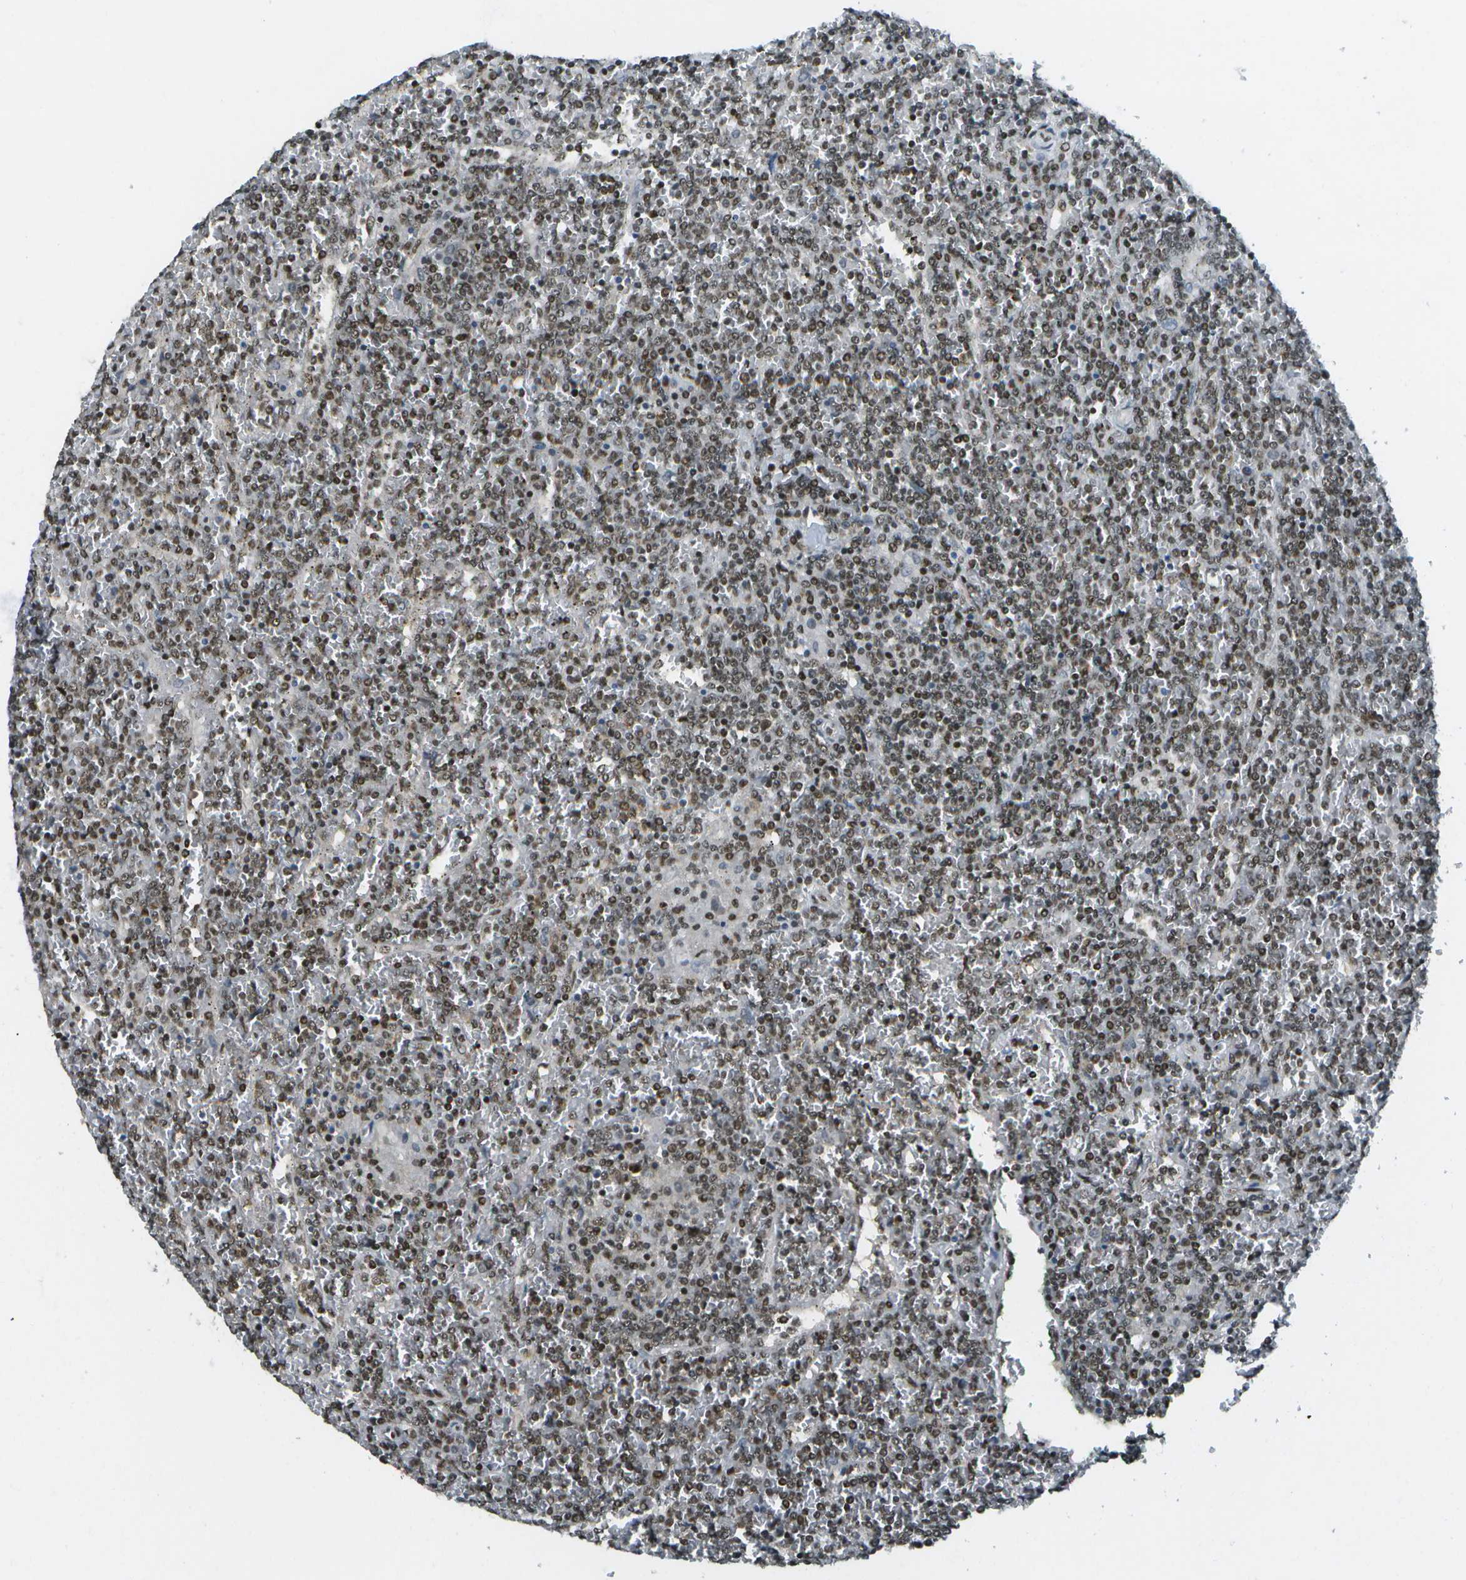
{"staining": {"intensity": "moderate", "quantity": ">75%", "location": "nuclear"}, "tissue": "lymphoma", "cell_type": "Tumor cells", "image_type": "cancer", "snomed": [{"axis": "morphology", "description": "Malignant lymphoma, non-Hodgkin's type, Low grade"}, {"axis": "topography", "description": "Spleen"}], "caption": "A micrograph of malignant lymphoma, non-Hodgkin's type (low-grade) stained for a protein displays moderate nuclear brown staining in tumor cells.", "gene": "IRF7", "patient": {"sex": "female", "age": 19}}